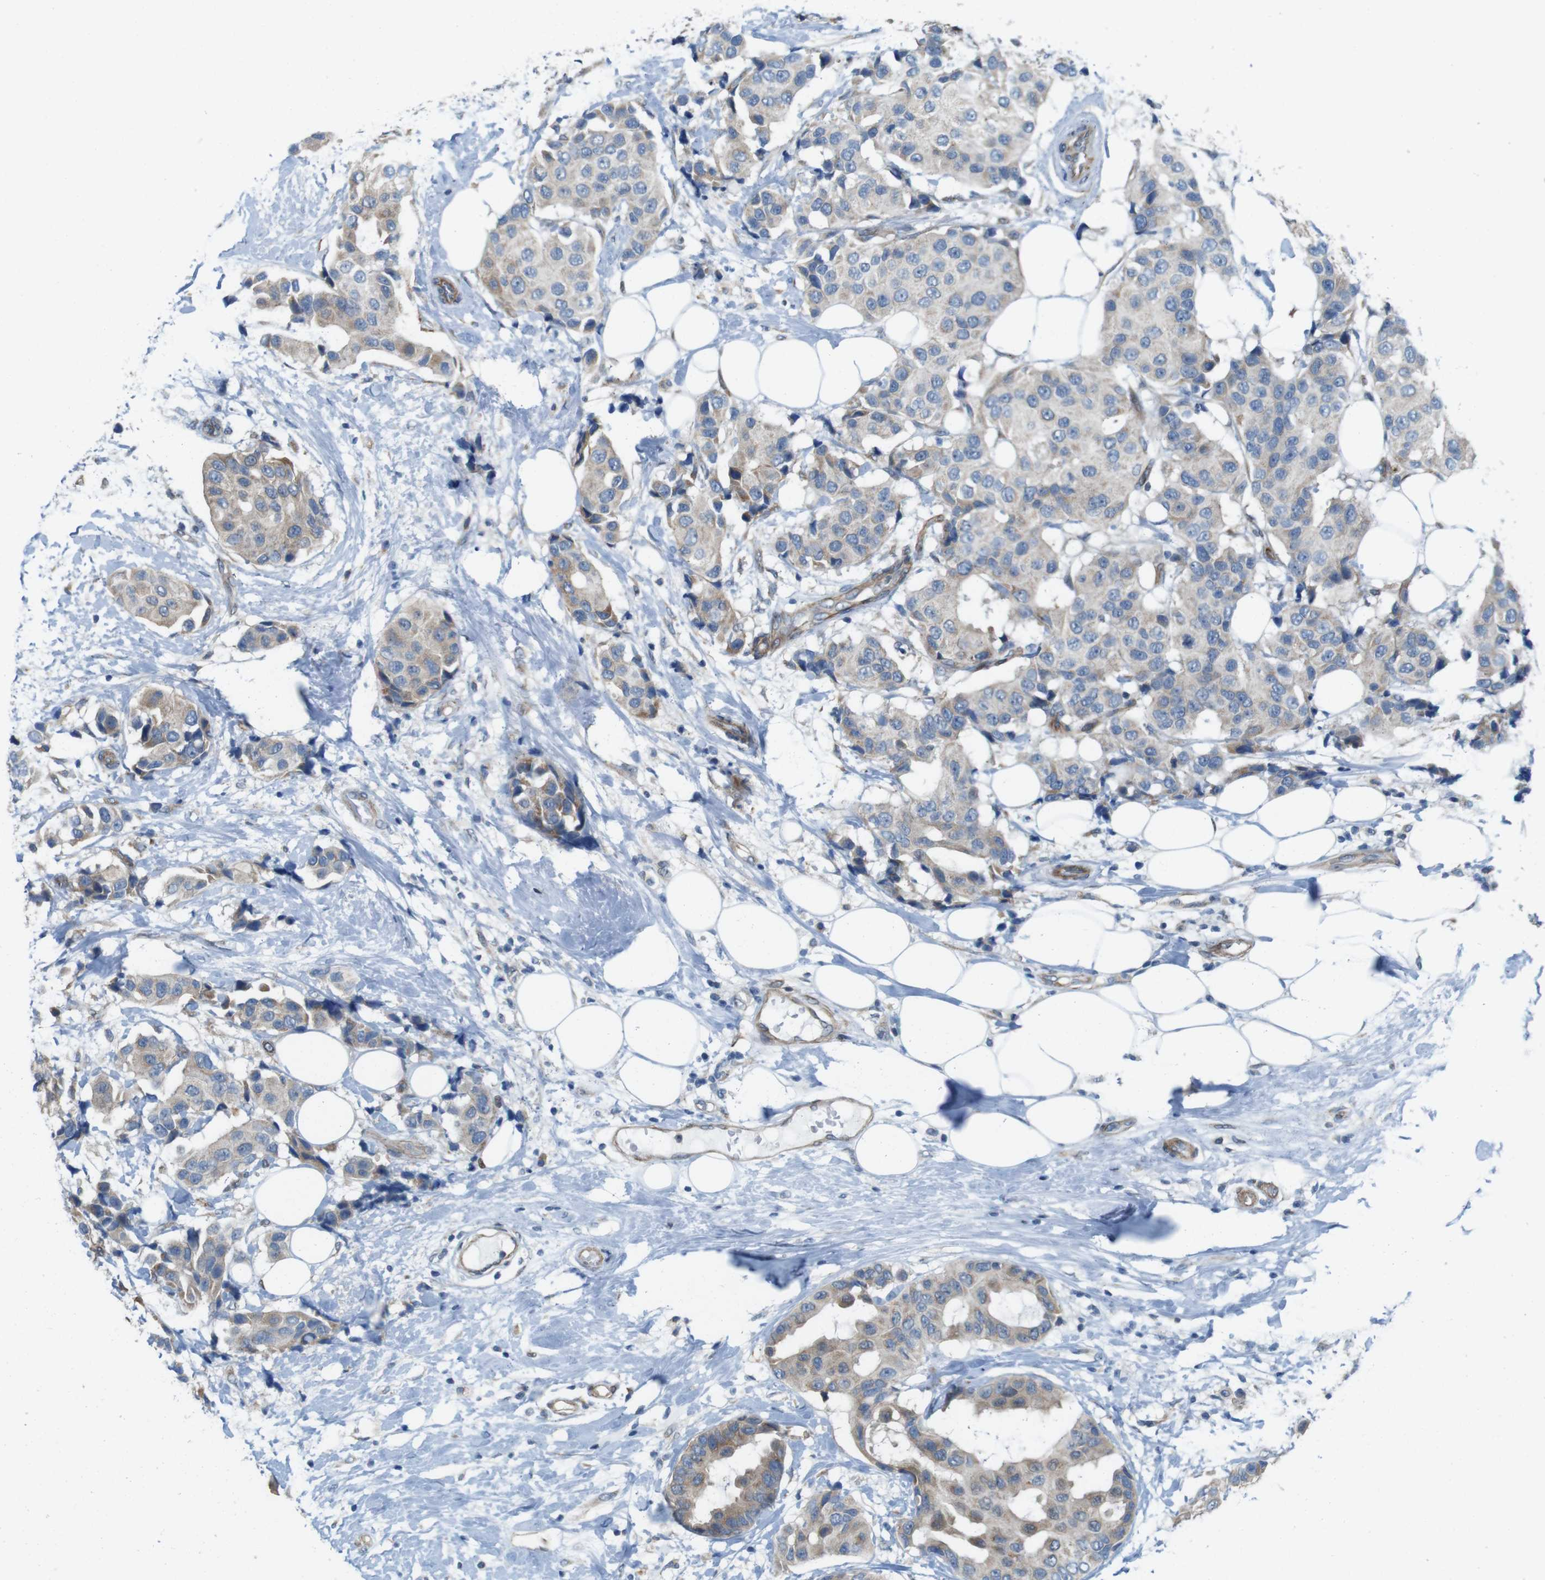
{"staining": {"intensity": "weak", "quantity": ">75%", "location": "cytoplasmic/membranous"}, "tissue": "breast cancer", "cell_type": "Tumor cells", "image_type": "cancer", "snomed": [{"axis": "morphology", "description": "Normal tissue, NOS"}, {"axis": "morphology", "description": "Duct carcinoma"}, {"axis": "topography", "description": "Breast"}], "caption": "This micrograph exhibits immunohistochemistry (IHC) staining of breast cancer, with low weak cytoplasmic/membranous positivity in approximately >75% of tumor cells.", "gene": "SKI", "patient": {"sex": "female", "age": 39}}